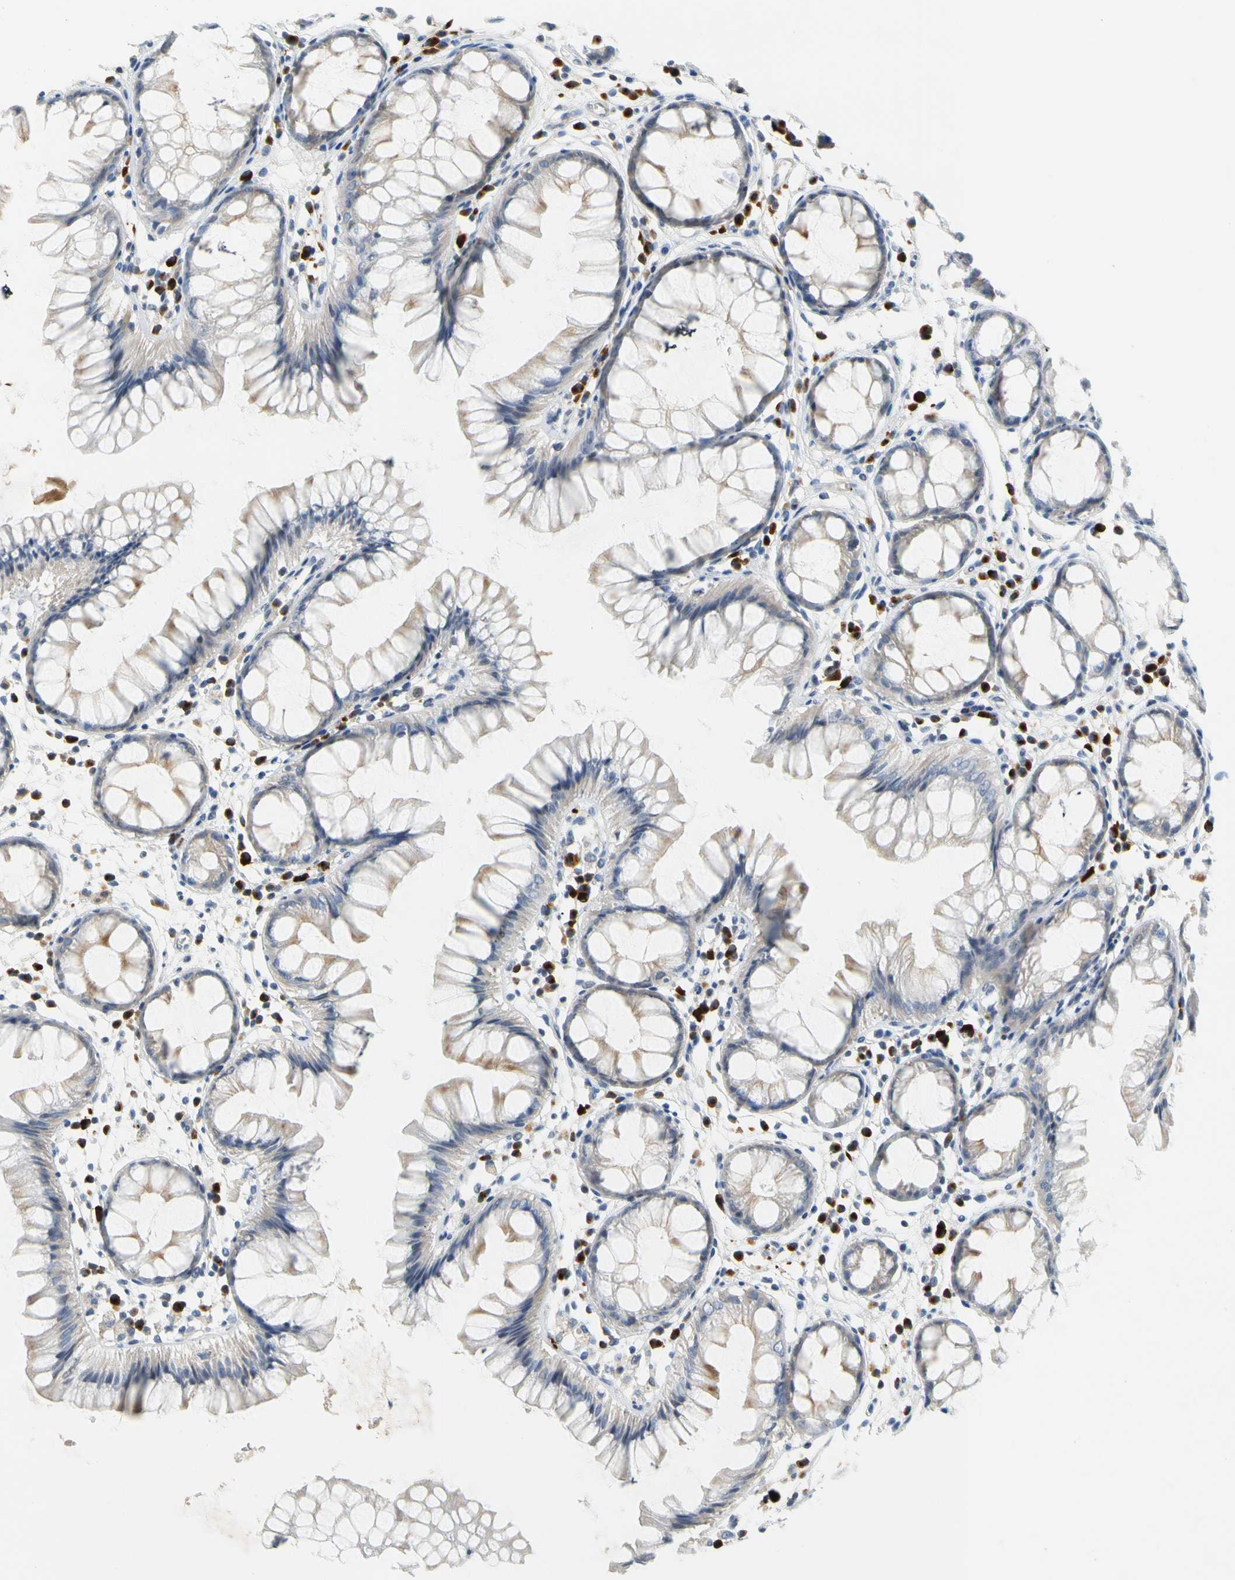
{"staining": {"intensity": "weak", "quantity": "25%-75%", "location": "cytoplasmic/membranous"}, "tissue": "rectum", "cell_type": "Glandular cells", "image_type": "normal", "snomed": [{"axis": "morphology", "description": "Normal tissue, NOS"}, {"axis": "morphology", "description": "Adenocarcinoma, NOS"}, {"axis": "topography", "description": "Rectum"}], "caption": "The histopathology image reveals a brown stain indicating the presence of a protein in the cytoplasmic/membranous of glandular cells in rectum.", "gene": "ENSG00000288796", "patient": {"sex": "female", "age": 65}}